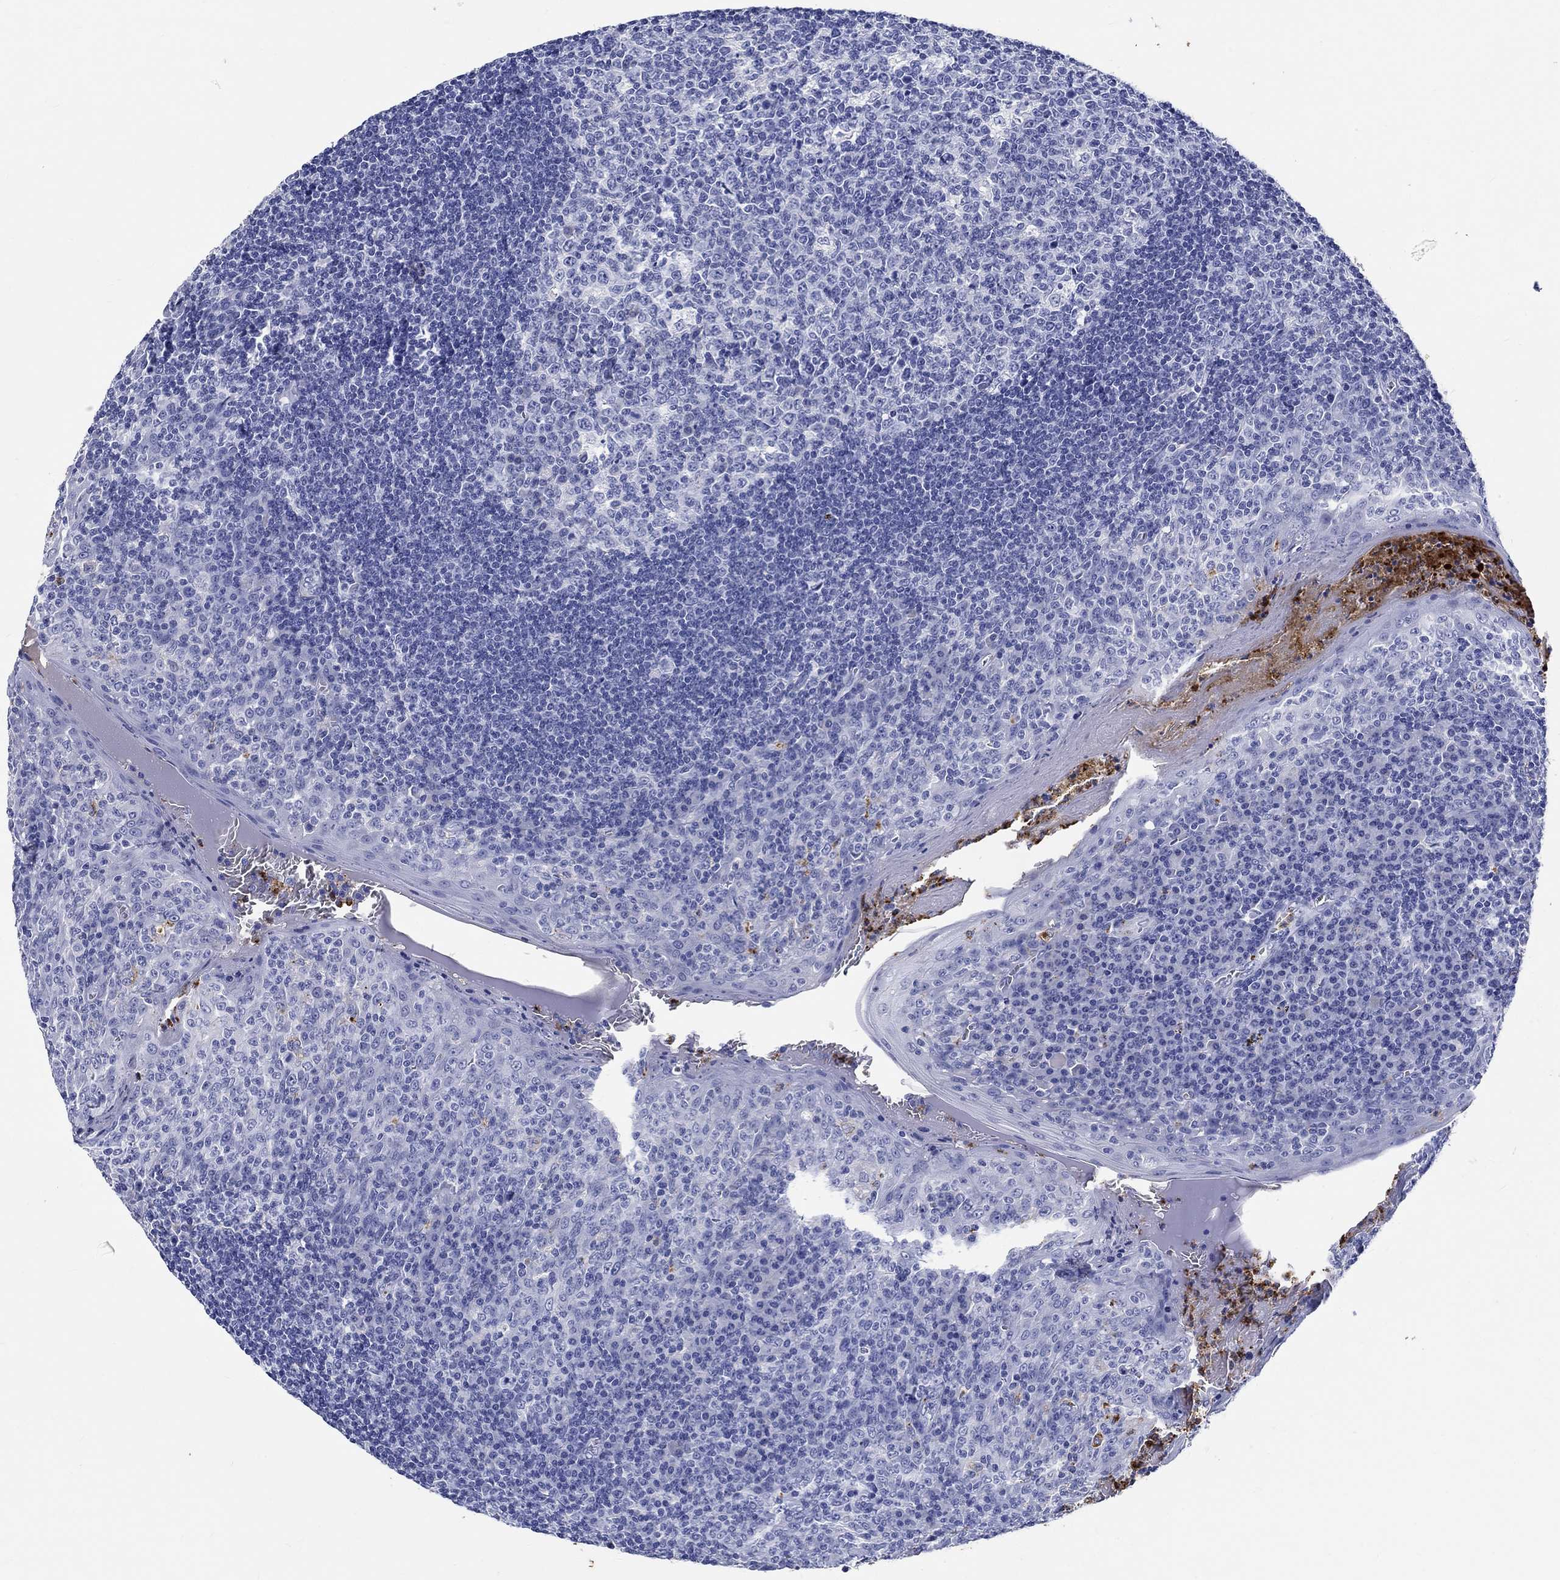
{"staining": {"intensity": "negative", "quantity": "none", "location": "none"}, "tissue": "tonsil", "cell_type": "Germinal center cells", "image_type": "normal", "snomed": [{"axis": "morphology", "description": "Normal tissue, NOS"}, {"axis": "topography", "description": "Tonsil"}], "caption": "This photomicrograph is of benign tonsil stained with immunohistochemistry to label a protein in brown with the nuclei are counter-stained blue. There is no staining in germinal center cells.", "gene": "EPX", "patient": {"sex": "female", "age": 13}}